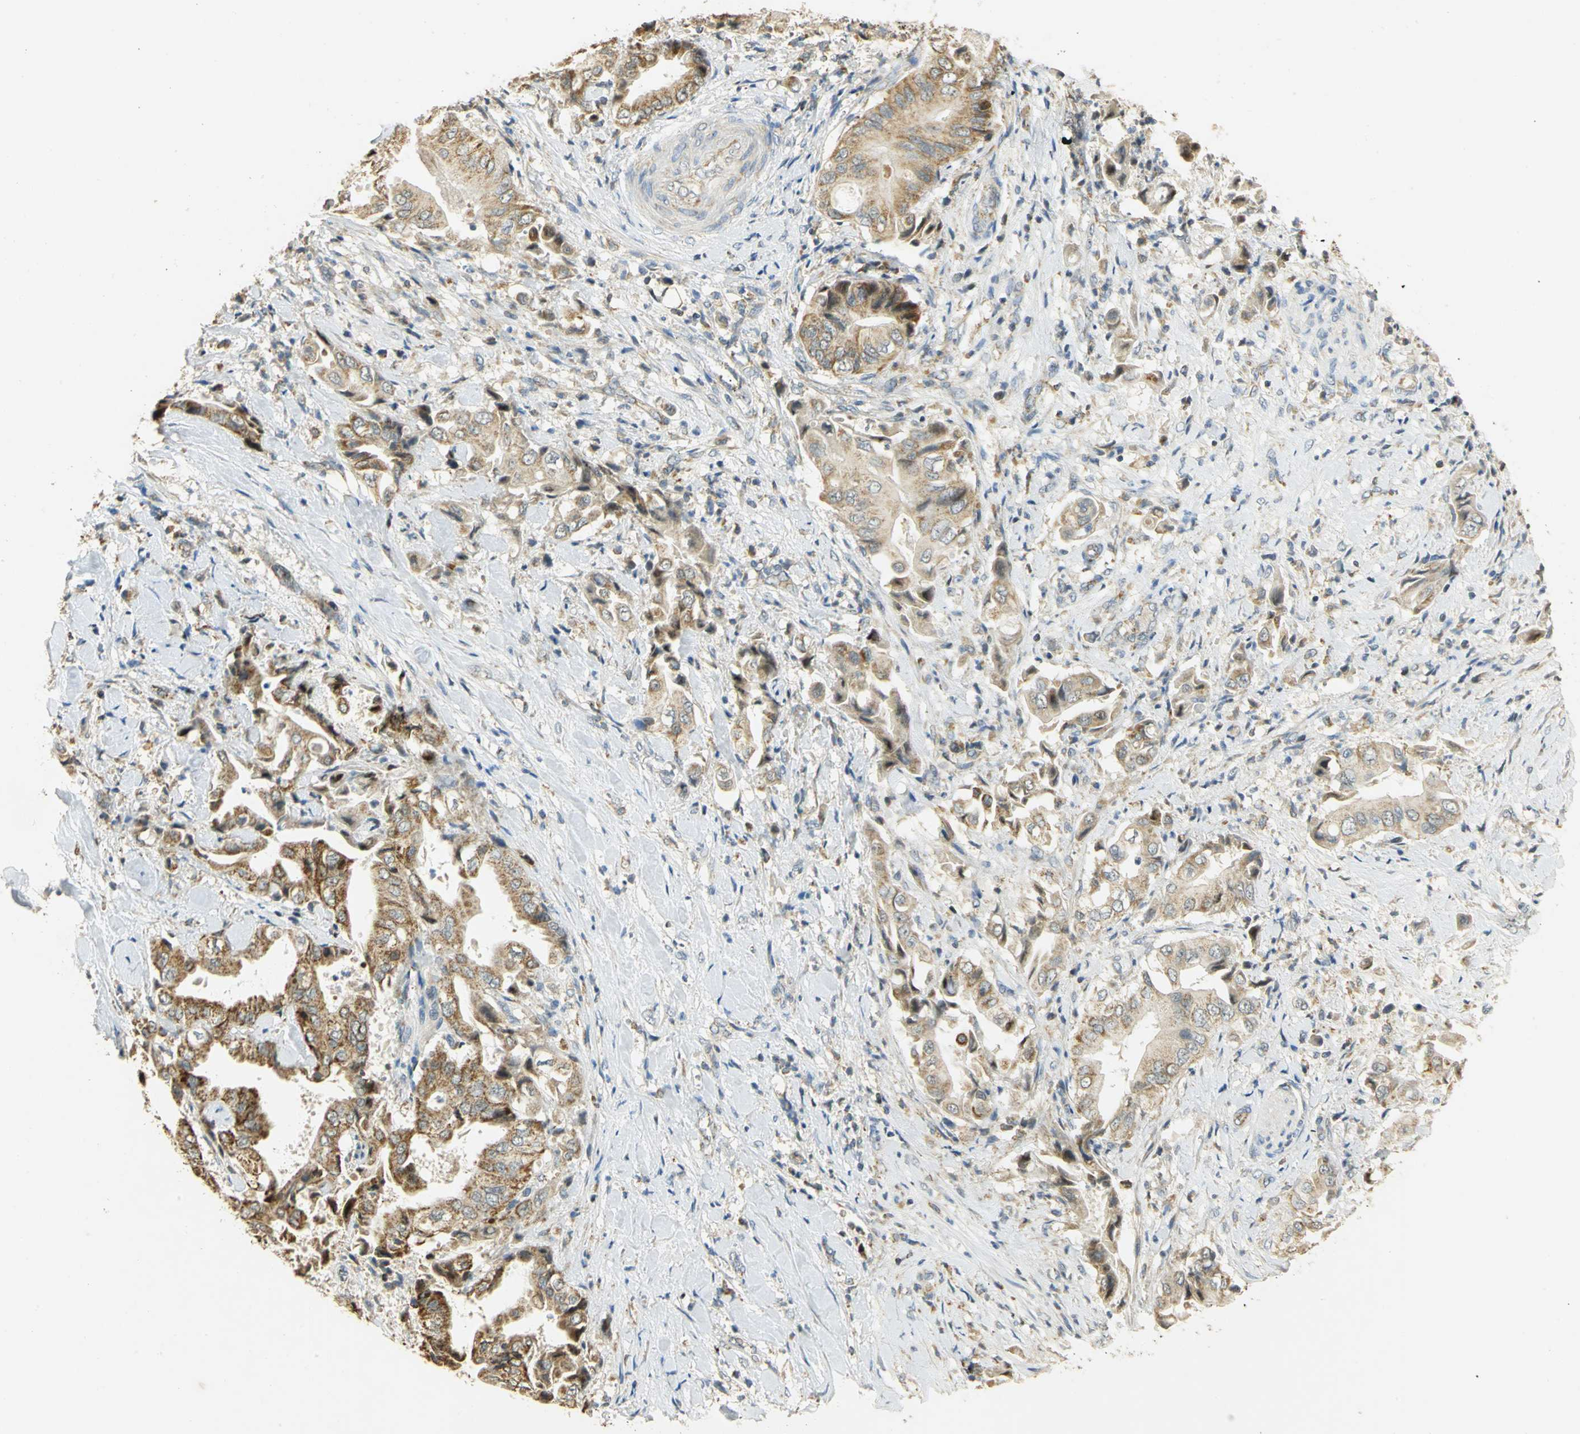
{"staining": {"intensity": "moderate", "quantity": ">75%", "location": "cytoplasmic/membranous"}, "tissue": "liver cancer", "cell_type": "Tumor cells", "image_type": "cancer", "snomed": [{"axis": "morphology", "description": "Cholangiocarcinoma"}, {"axis": "topography", "description": "Liver"}], "caption": "This is a micrograph of immunohistochemistry staining of liver cancer, which shows moderate expression in the cytoplasmic/membranous of tumor cells.", "gene": "HDHD5", "patient": {"sex": "male", "age": 58}}